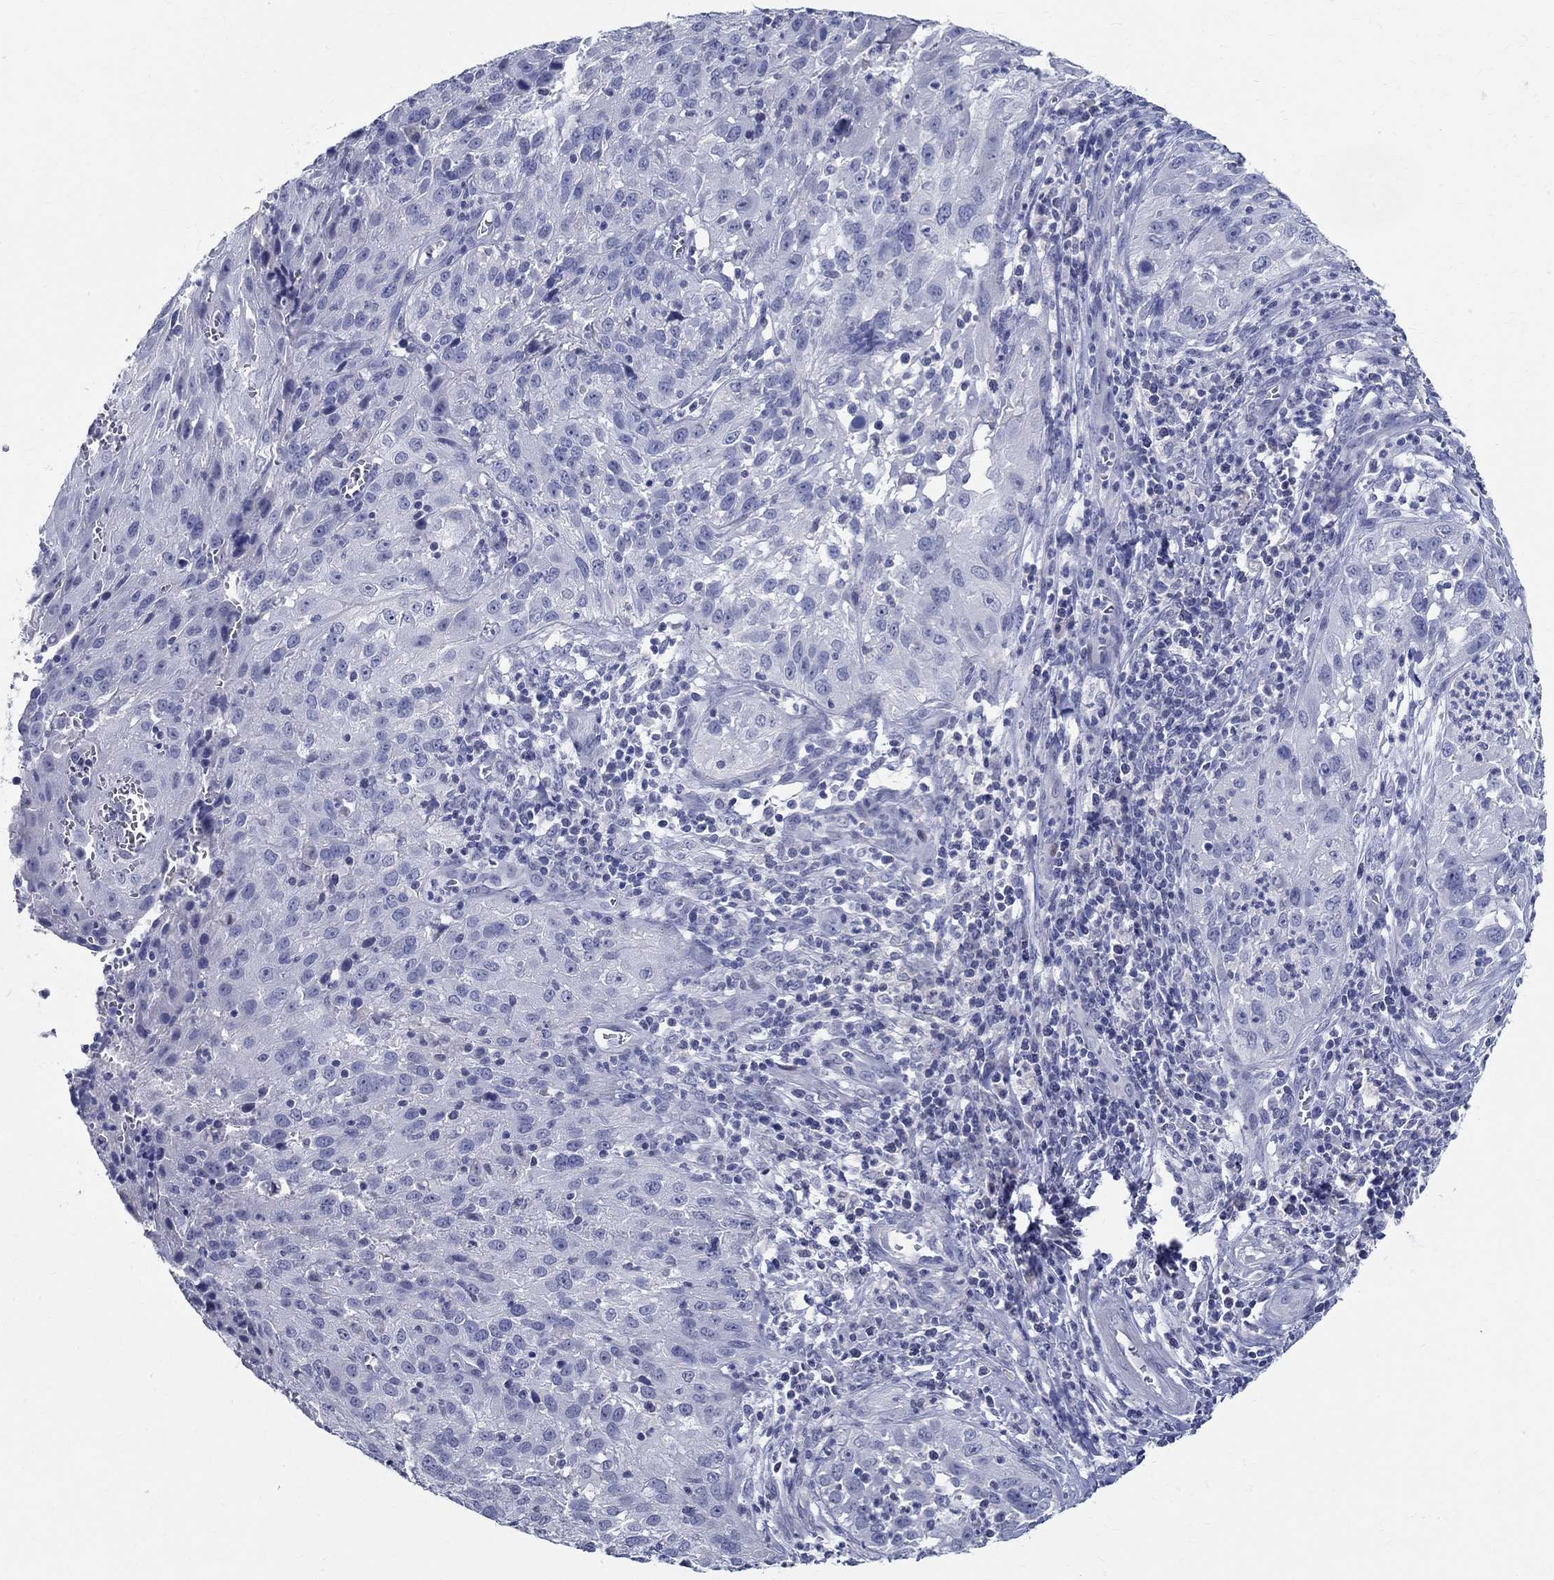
{"staining": {"intensity": "negative", "quantity": "none", "location": "none"}, "tissue": "cervical cancer", "cell_type": "Tumor cells", "image_type": "cancer", "snomed": [{"axis": "morphology", "description": "Squamous cell carcinoma, NOS"}, {"axis": "topography", "description": "Cervix"}], "caption": "The micrograph demonstrates no significant positivity in tumor cells of cervical cancer.", "gene": "CETN1", "patient": {"sex": "female", "age": 32}}